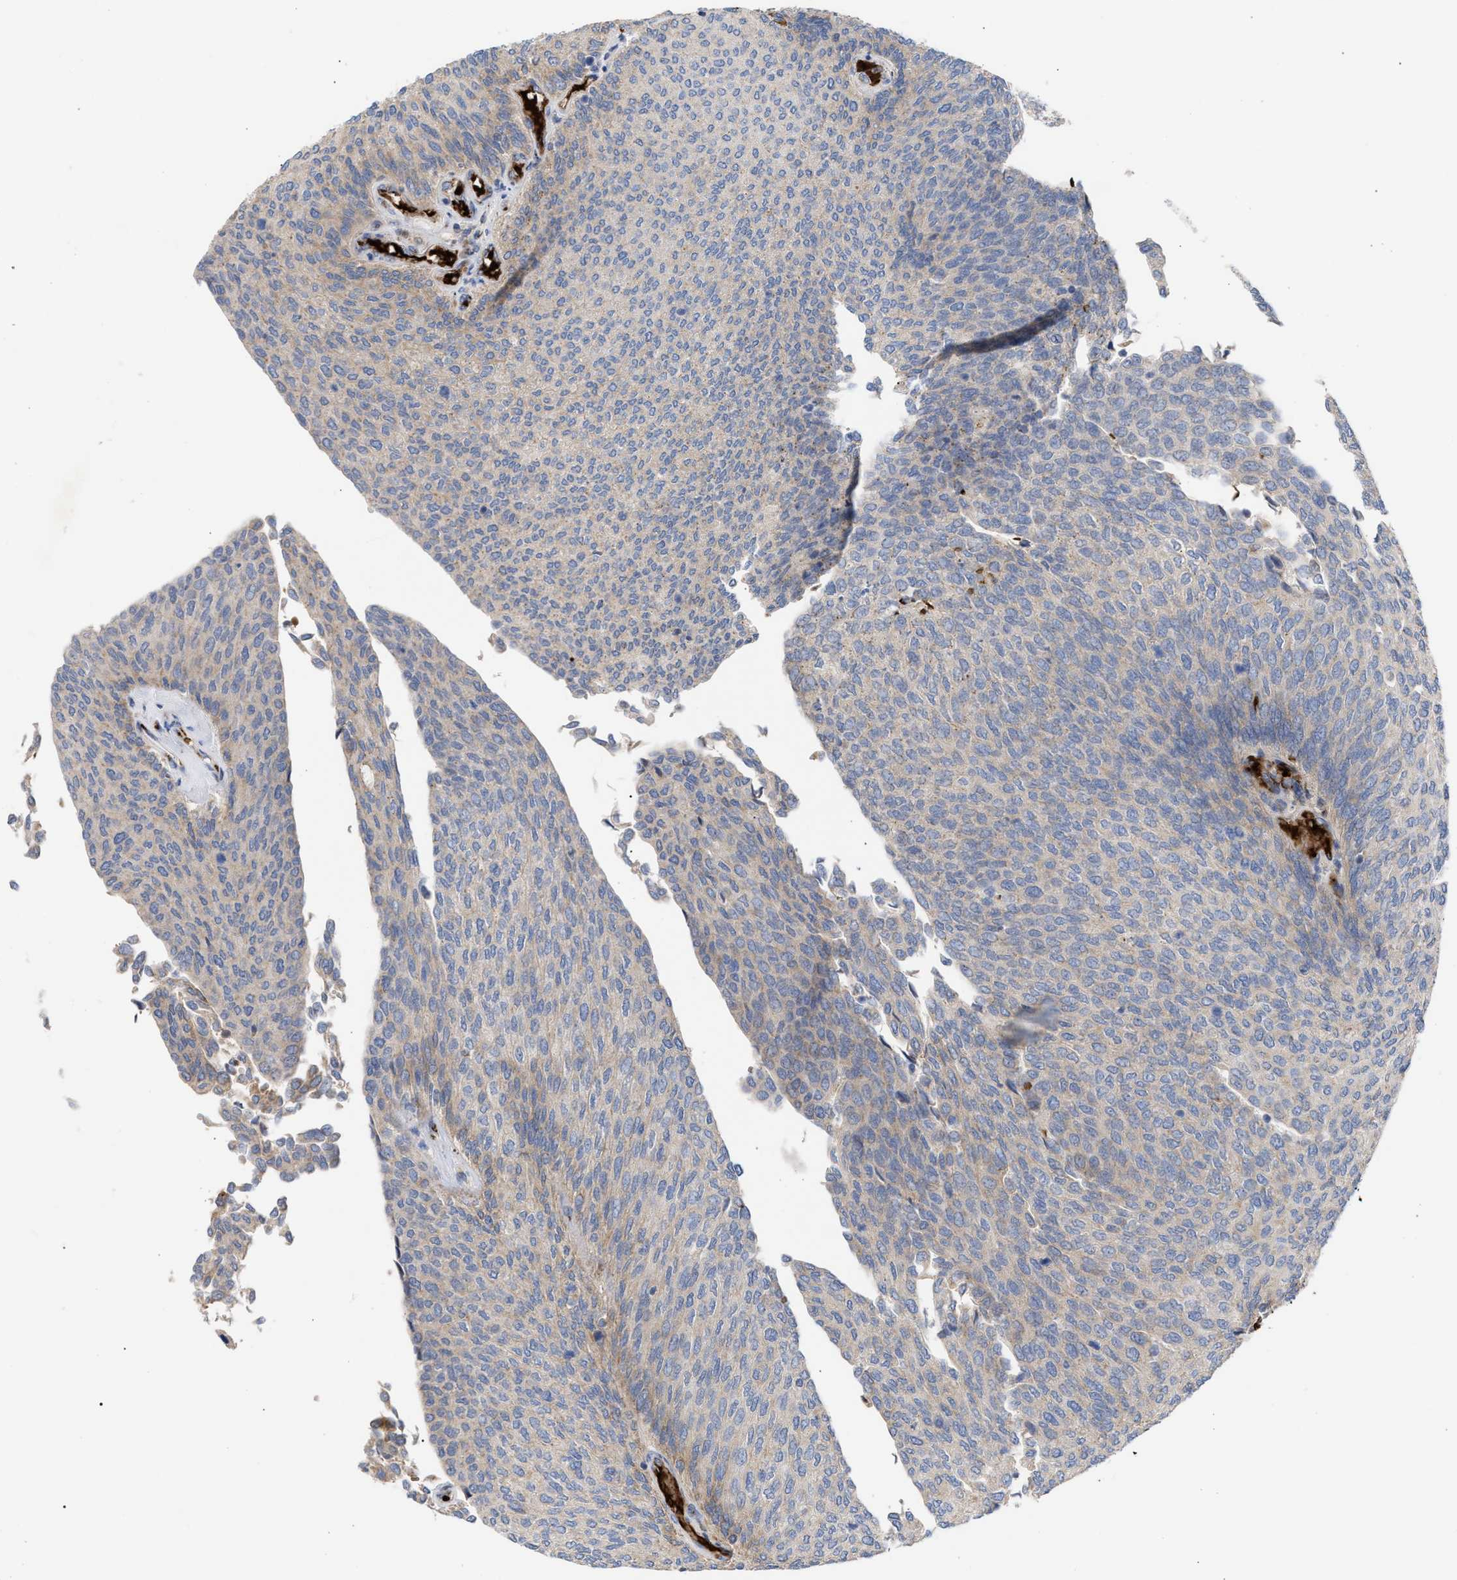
{"staining": {"intensity": "weak", "quantity": "25%-75%", "location": "cytoplasmic/membranous"}, "tissue": "urothelial cancer", "cell_type": "Tumor cells", "image_type": "cancer", "snomed": [{"axis": "morphology", "description": "Urothelial carcinoma, Low grade"}, {"axis": "topography", "description": "Urinary bladder"}], "caption": "Weak cytoplasmic/membranous protein staining is present in about 25%-75% of tumor cells in urothelial carcinoma (low-grade).", "gene": "CCL2", "patient": {"sex": "female", "age": 79}}